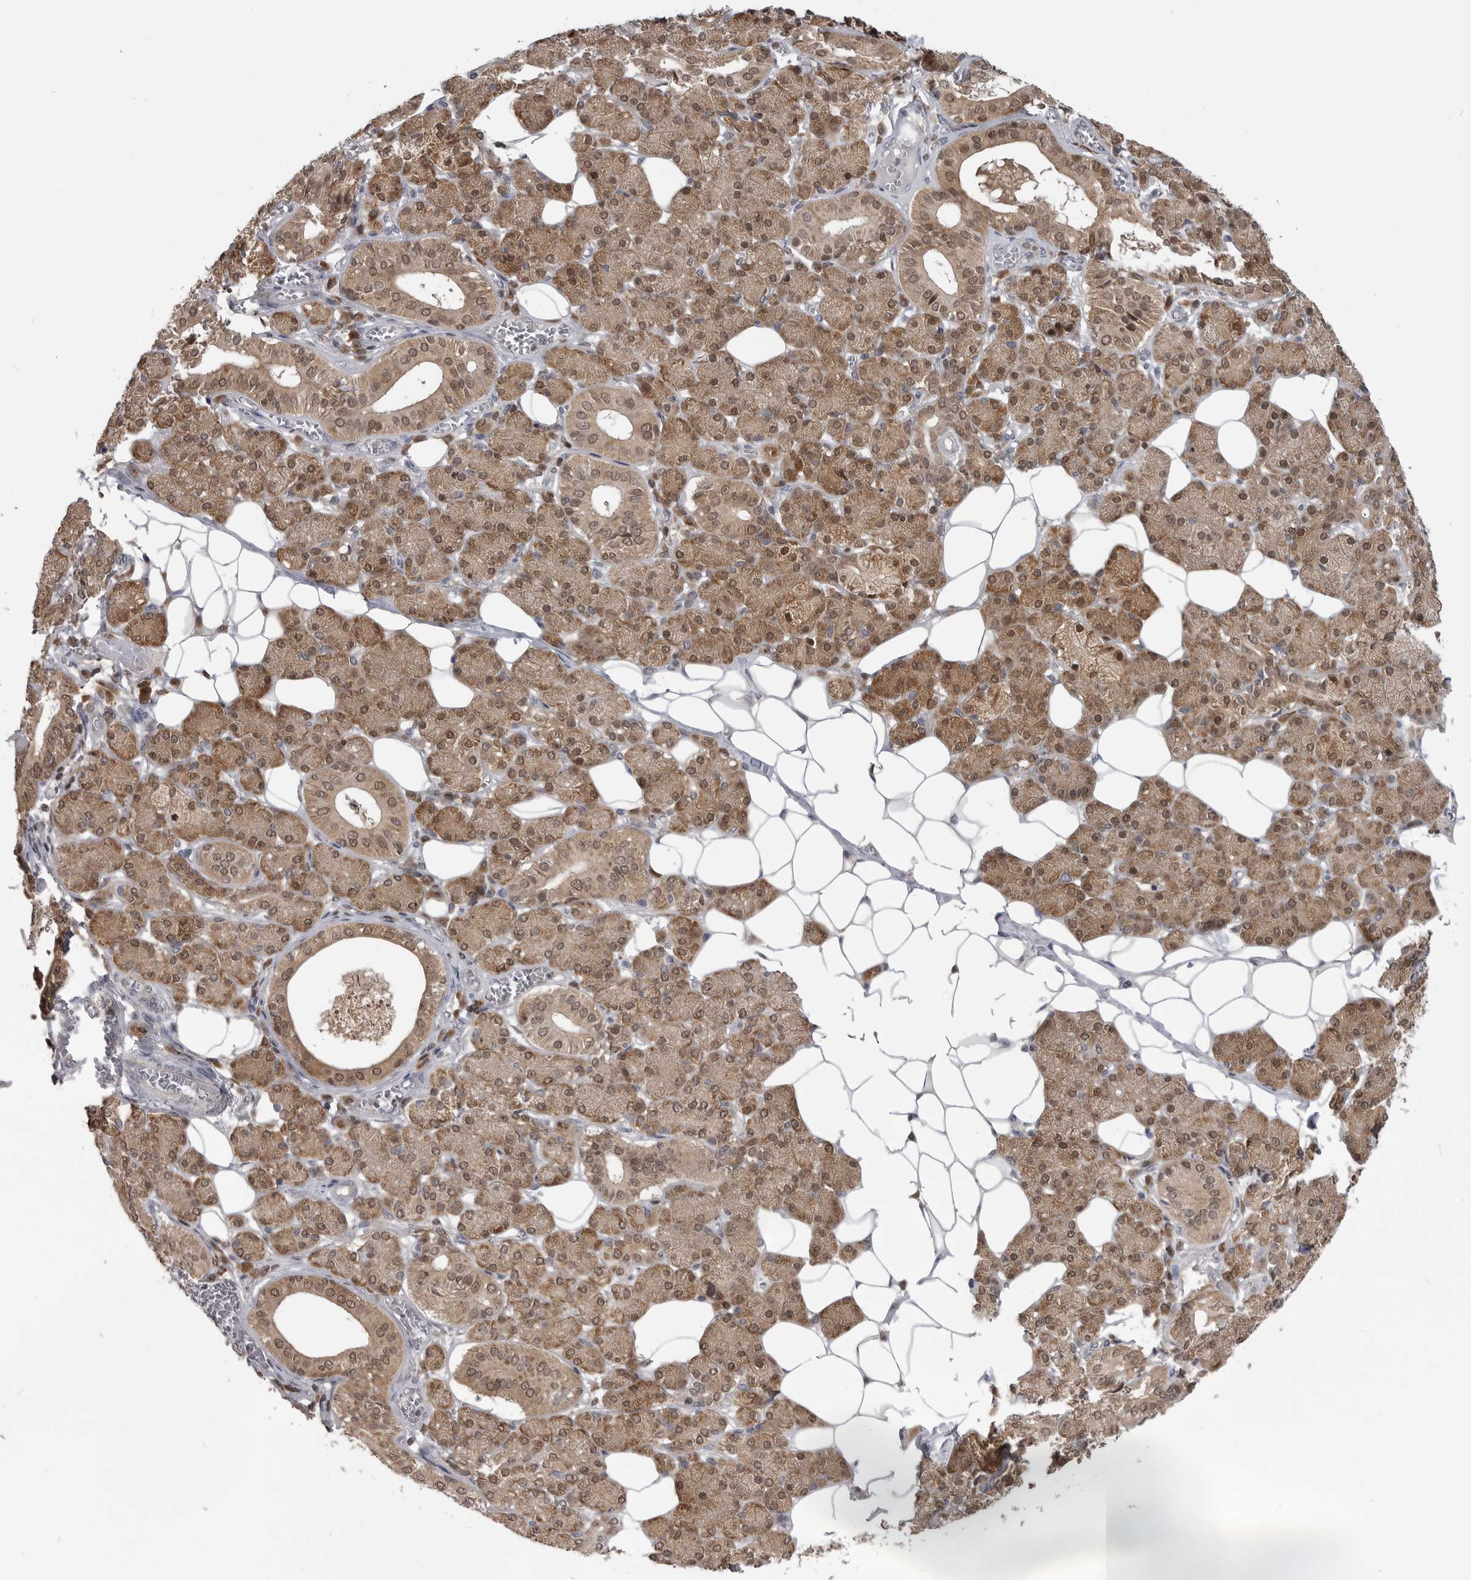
{"staining": {"intensity": "moderate", "quantity": ">75%", "location": "cytoplasmic/membranous,nuclear"}, "tissue": "salivary gland", "cell_type": "Glandular cells", "image_type": "normal", "snomed": [{"axis": "morphology", "description": "Normal tissue, NOS"}, {"axis": "topography", "description": "Salivary gland"}], "caption": "DAB (3,3'-diaminobenzidine) immunohistochemical staining of benign salivary gland displays moderate cytoplasmic/membranous,nuclear protein staining in approximately >75% of glandular cells. The protein is stained brown, and the nuclei are stained in blue (DAB IHC with brightfield microscopy, high magnification).", "gene": "MAPK13", "patient": {"sex": "female", "age": 33}}